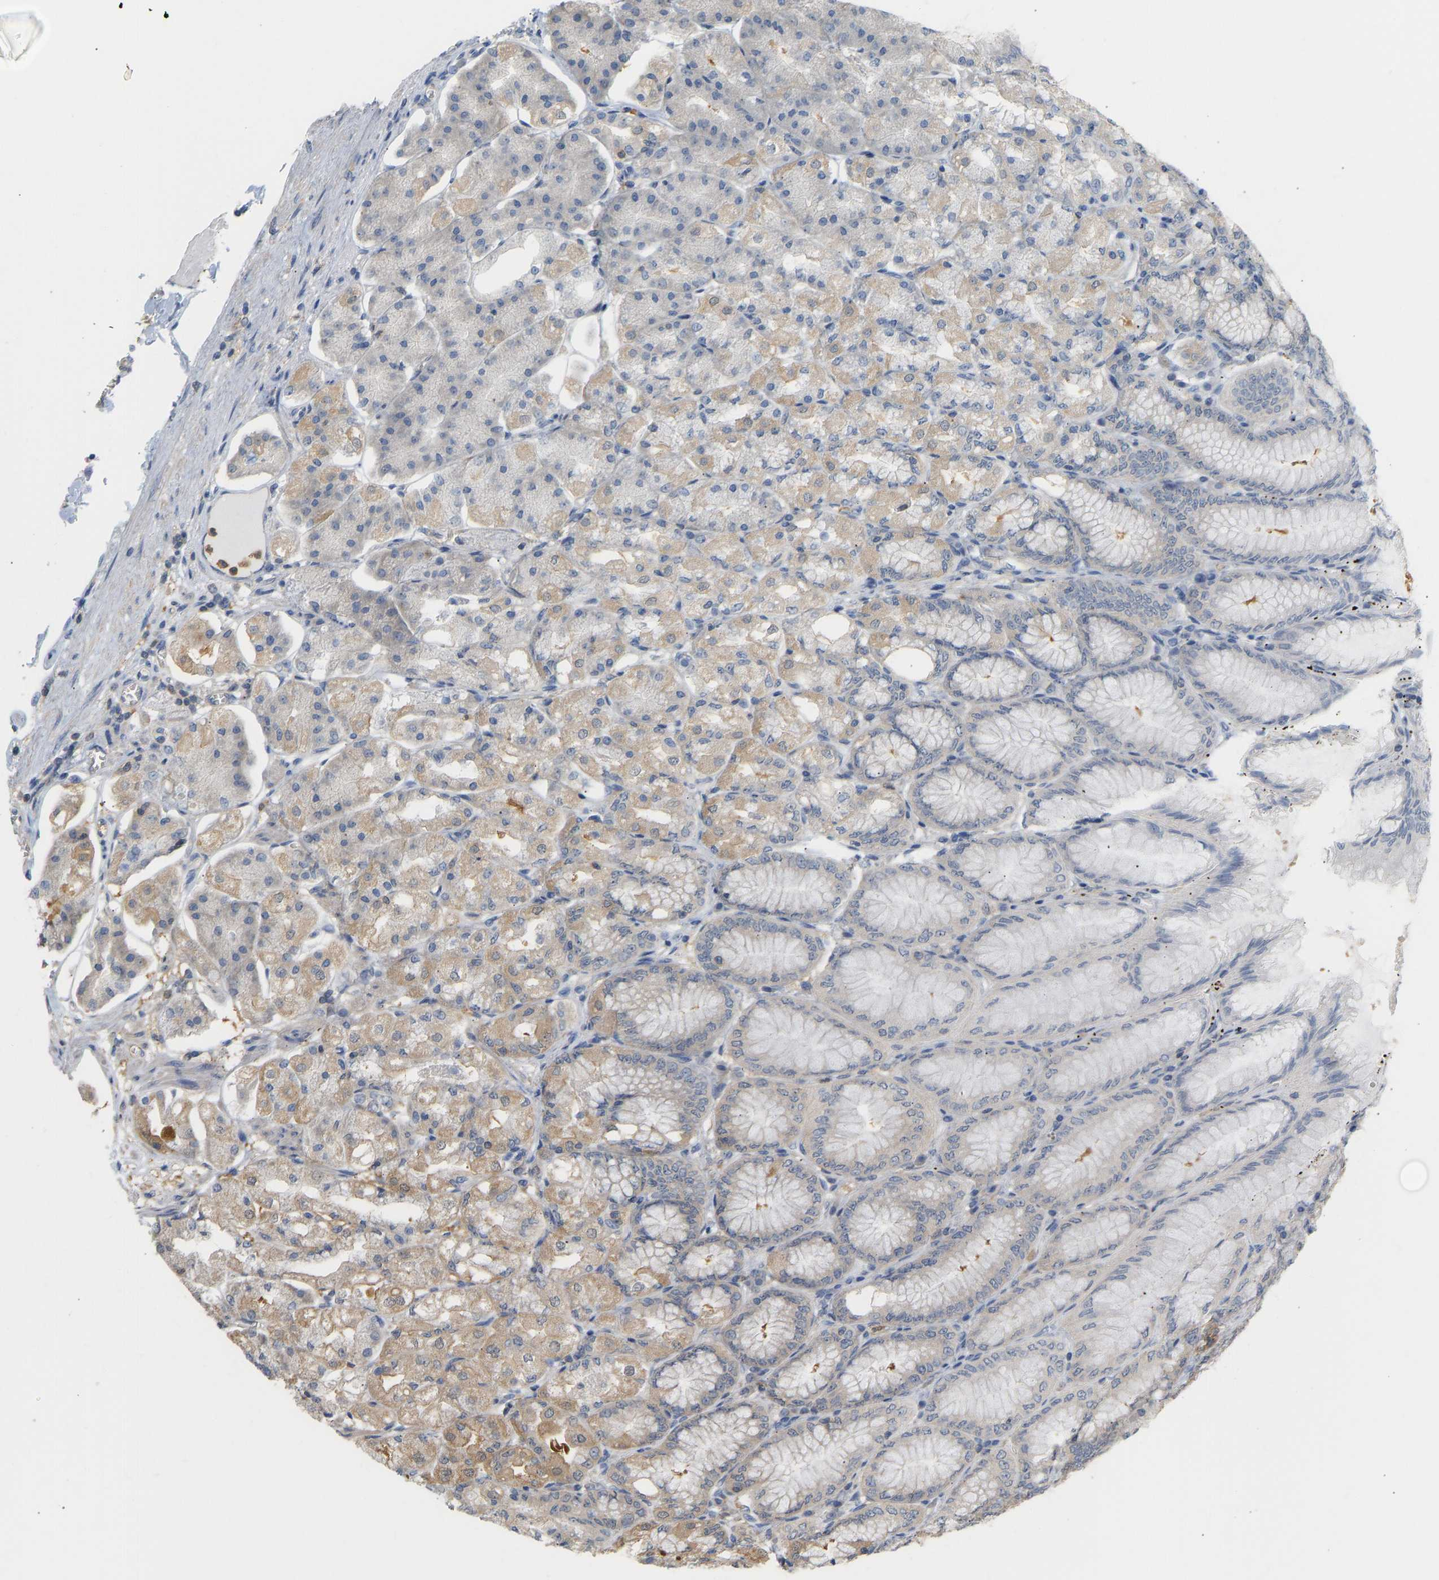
{"staining": {"intensity": "moderate", "quantity": "25%-75%", "location": "cytoplasmic/membranous"}, "tissue": "stomach", "cell_type": "Glandular cells", "image_type": "normal", "snomed": [{"axis": "morphology", "description": "Normal tissue, NOS"}, {"axis": "topography", "description": "Stomach, lower"}], "caption": "Immunohistochemical staining of unremarkable human stomach exhibits 25%-75% levels of moderate cytoplasmic/membranous protein expression in about 25%-75% of glandular cells.", "gene": "ENO1", "patient": {"sex": "male", "age": 71}}